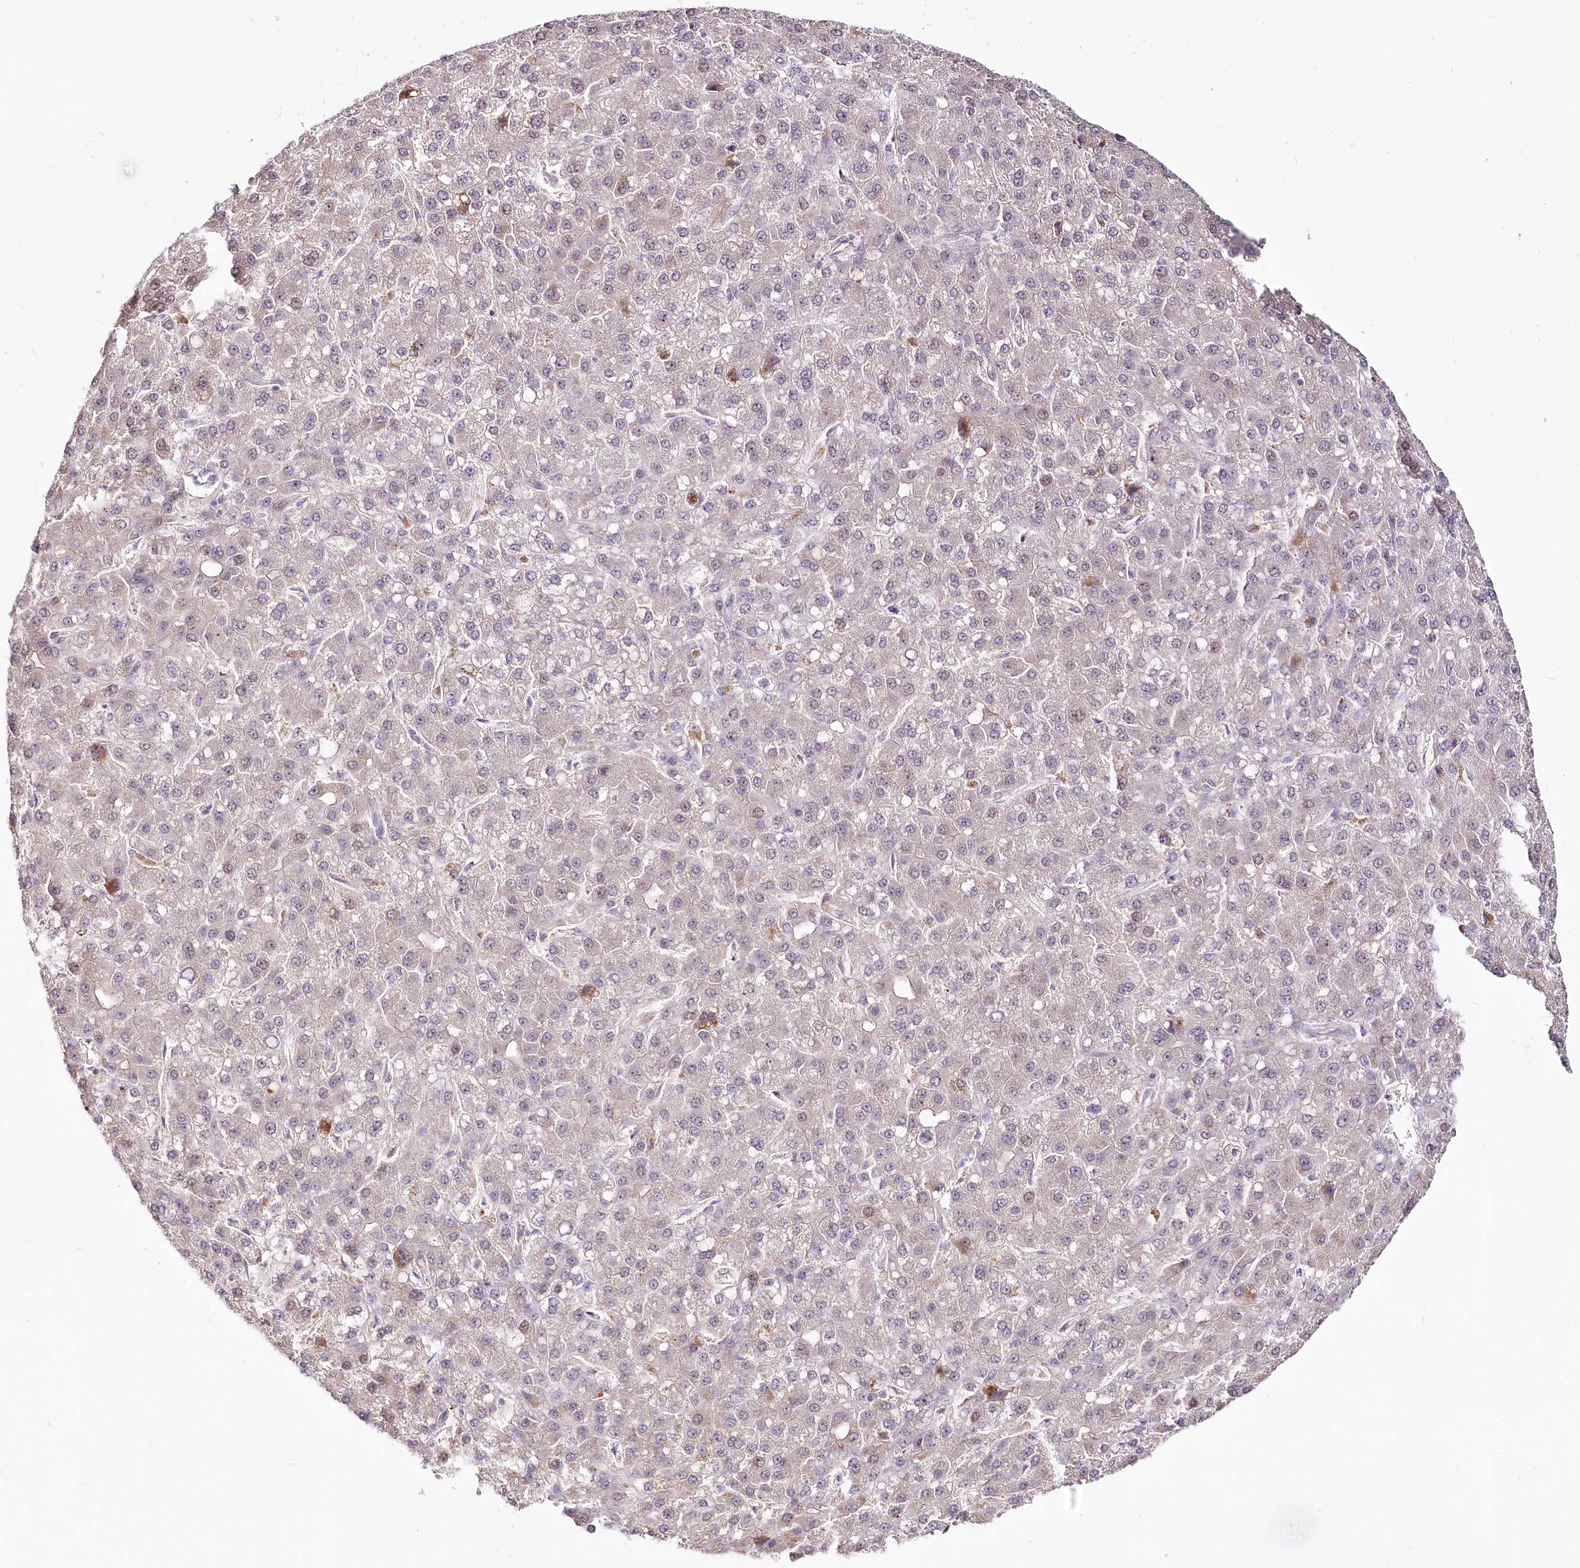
{"staining": {"intensity": "negative", "quantity": "none", "location": "none"}, "tissue": "liver cancer", "cell_type": "Tumor cells", "image_type": "cancer", "snomed": [{"axis": "morphology", "description": "Carcinoma, Hepatocellular, NOS"}, {"axis": "topography", "description": "Liver"}], "caption": "This is an IHC photomicrograph of human liver cancer (hepatocellular carcinoma). There is no positivity in tumor cells.", "gene": "ZNF226", "patient": {"sex": "male", "age": 67}}